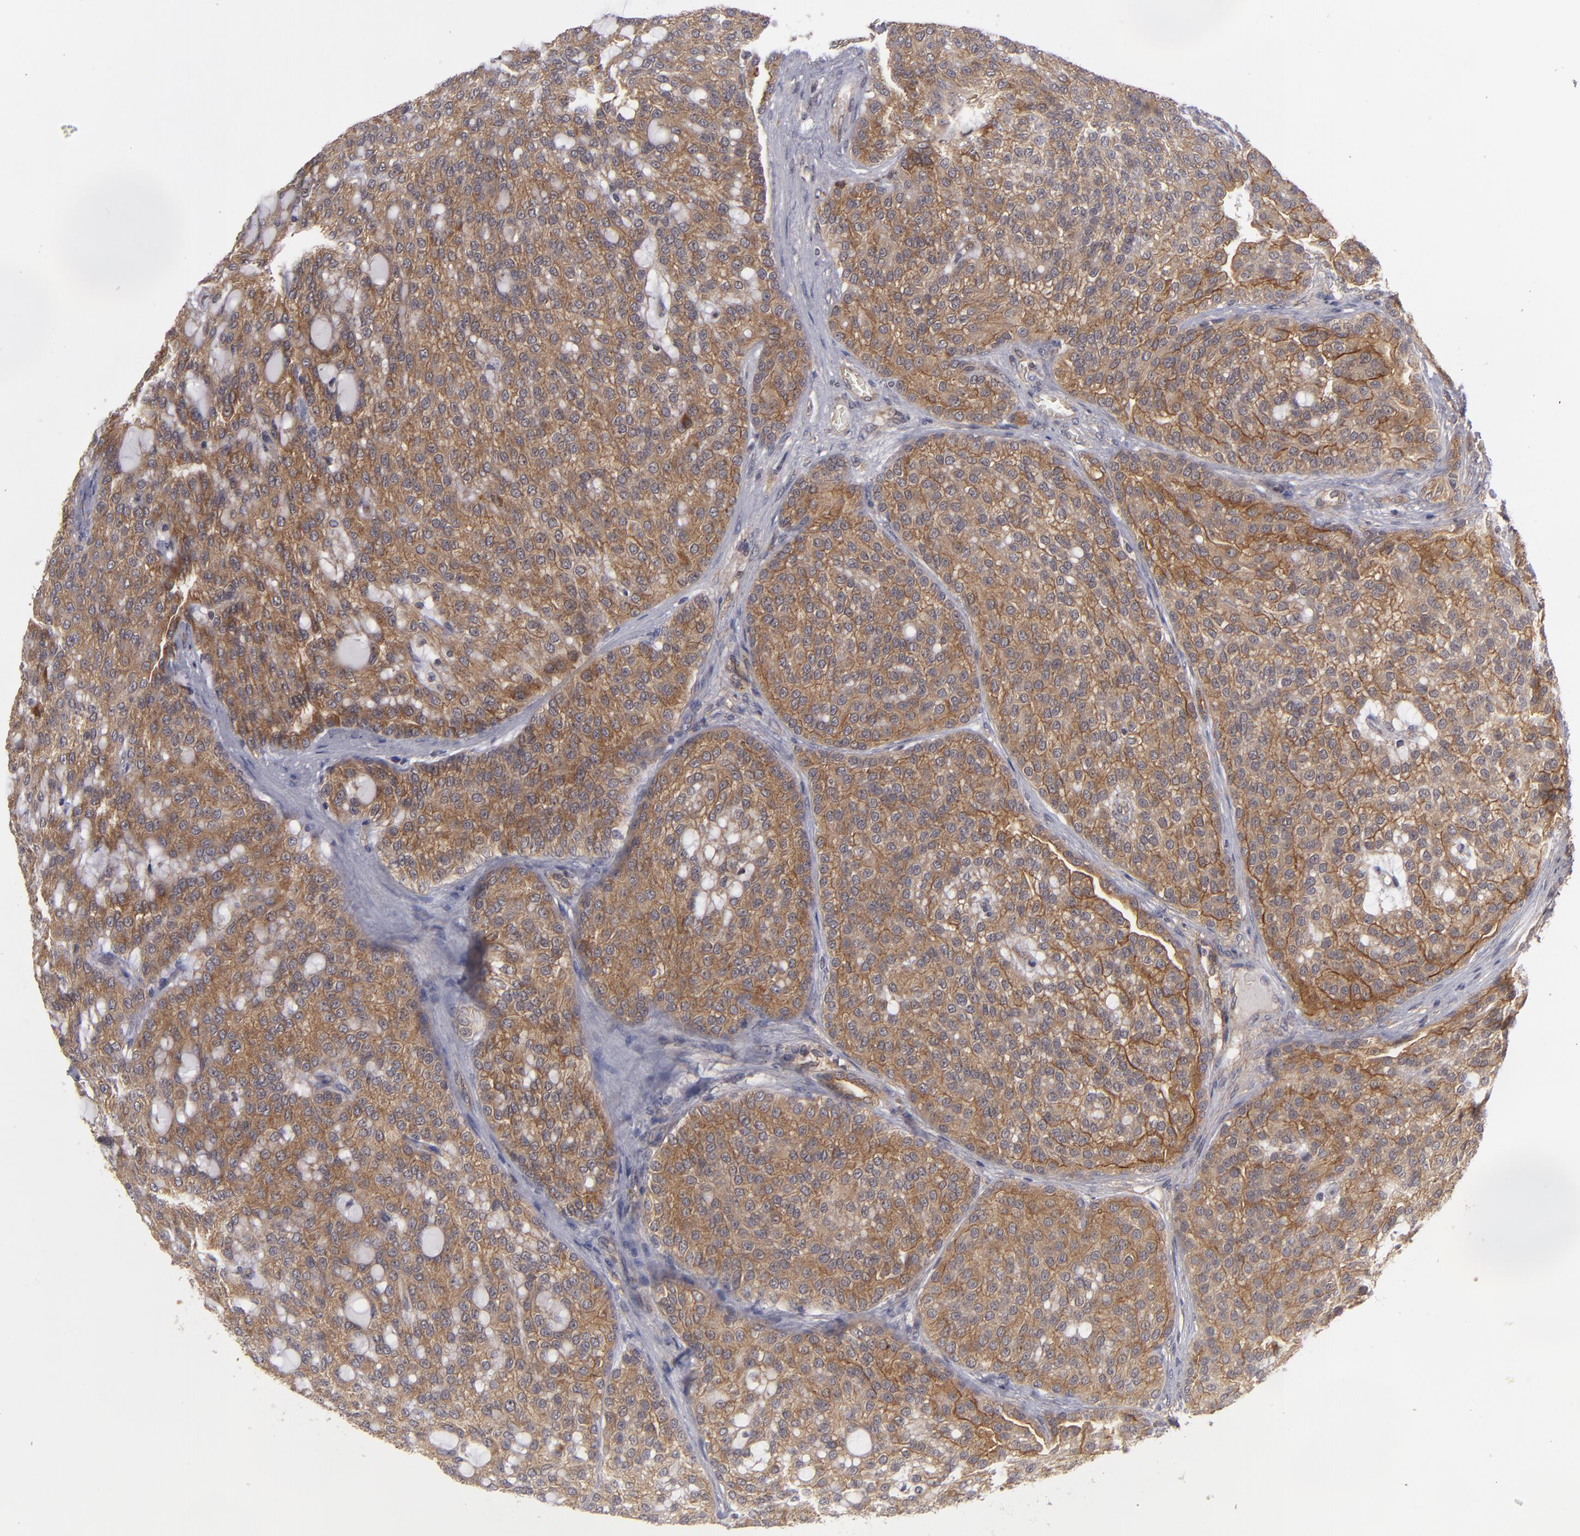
{"staining": {"intensity": "moderate", "quantity": ">75%", "location": "cytoplasmic/membranous"}, "tissue": "renal cancer", "cell_type": "Tumor cells", "image_type": "cancer", "snomed": [{"axis": "morphology", "description": "Adenocarcinoma, NOS"}, {"axis": "topography", "description": "Kidney"}], "caption": "IHC image of neoplastic tissue: human renal cancer (adenocarcinoma) stained using immunohistochemistry (IHC) shows medium levels of moderate protein expression localized specifically in the cytoplasmic/membranous of tumor cells, appearing as a cytoplasmic/membranous brown color.", "gene": "BMP6", "patient": {"sex": "male", "age": 63}}